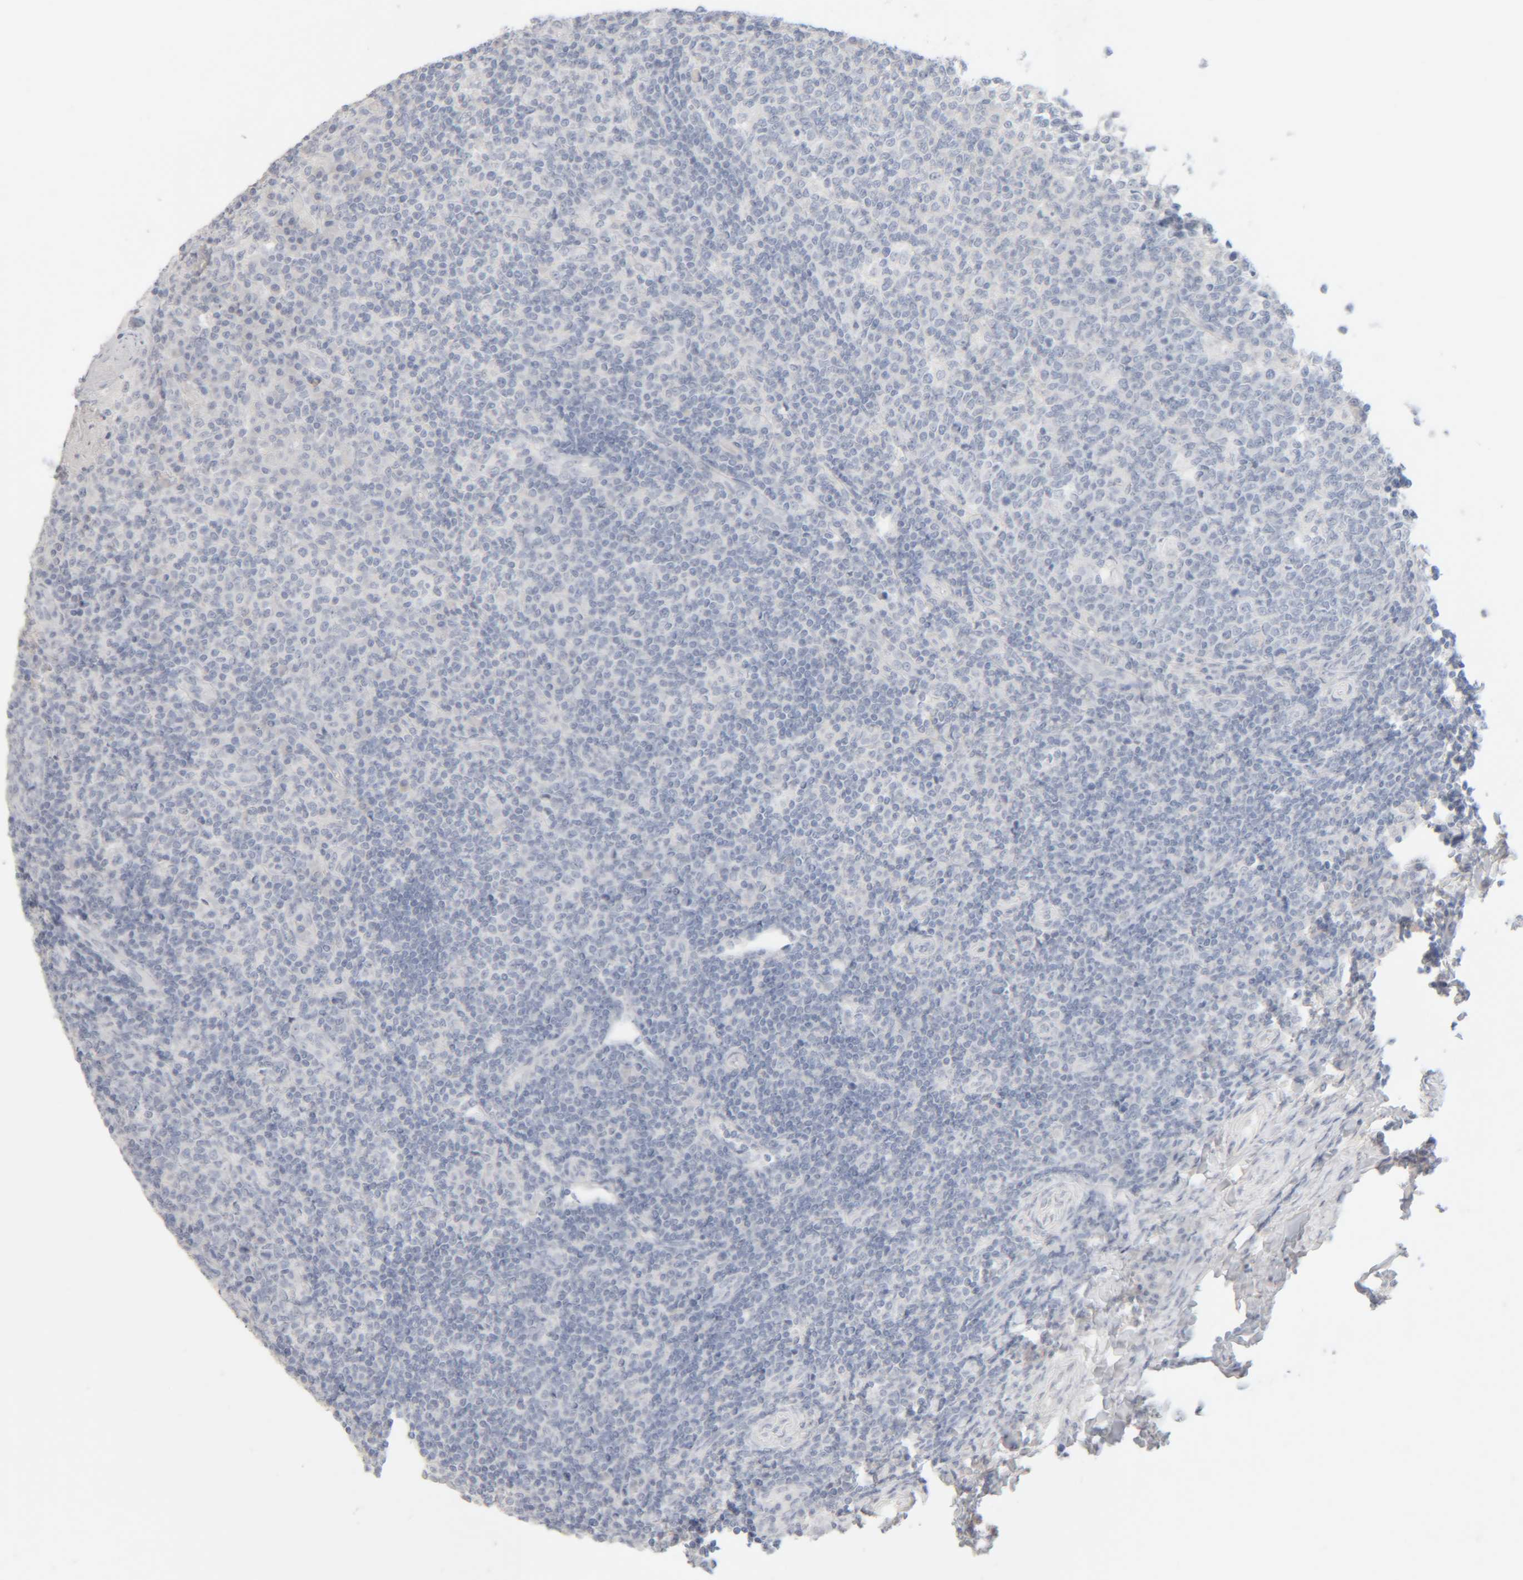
{"staining": {"intensity": "negative", "quantity": "none", "location": "none"}, "tissue": "tonsil", "cell_type": "Germinal center cells", "image_type": "normal", "snomed": [{"axis": "morphology", "description": "Normal tissue, NOS"}, {"axis": "topography", "description": "Tonsil"}], "caption": "Immunohistochemical staining of normal tonsil displays no significant staining in germinal center cells.", "gene": "RIDA", "patient": {"sex": "female", "age": 19}}